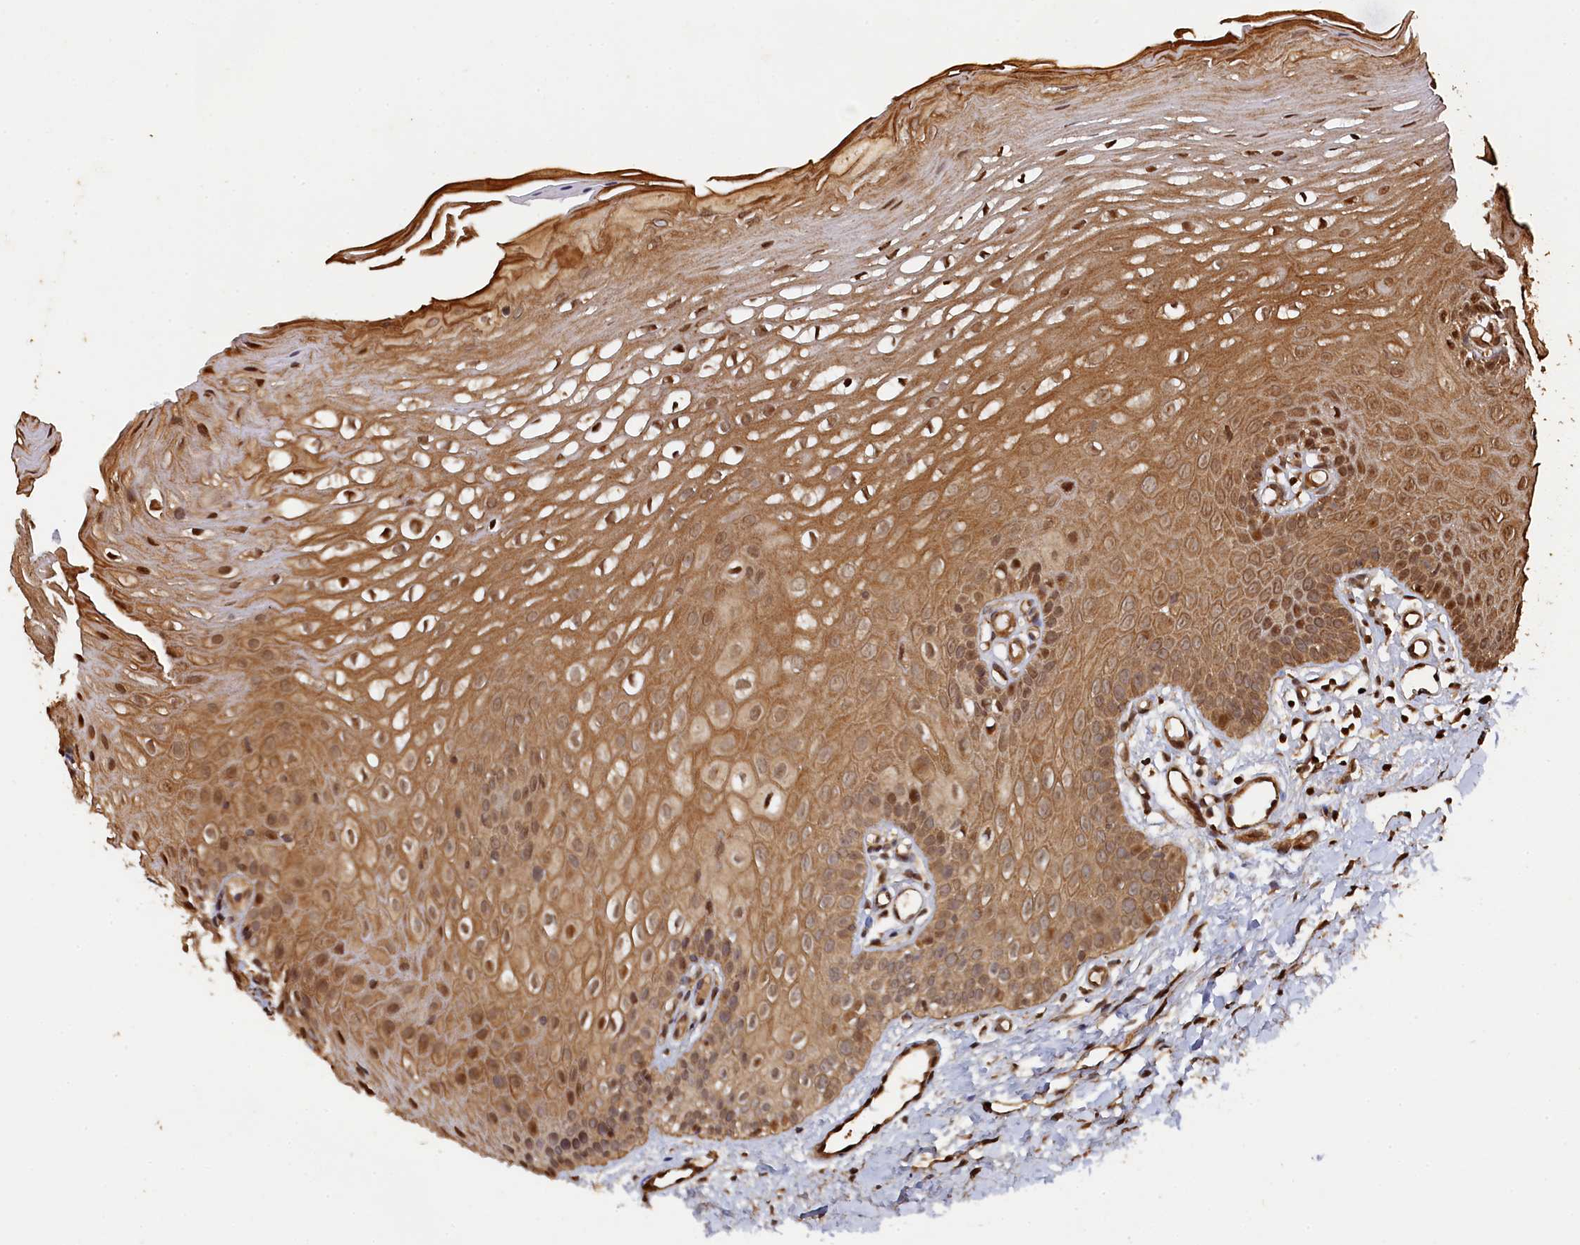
{"staining": {"intensity": "strong", "quantity": ">75%", "location": "cytoplasmic/membranous,nuclear"}, "tissue": "oral mucosa", "cell_type": "Squamous epithelial cells", "image_type": "normal", "snomed": [{"axis": "morphology", "description": "Normal tissue, NOS"}, {"axis": "topography", "description": "Oral tissue"}], "caption": "Immunohistochemical staining of normal human oral mucosa exhibits >75% levels of strong cytoplasmic/membranous,nuclear protein expression in approximately >75% of squamous epithelial cells.", "gene": "PIGN", "patient": {"sex": "female", "age": 39}}